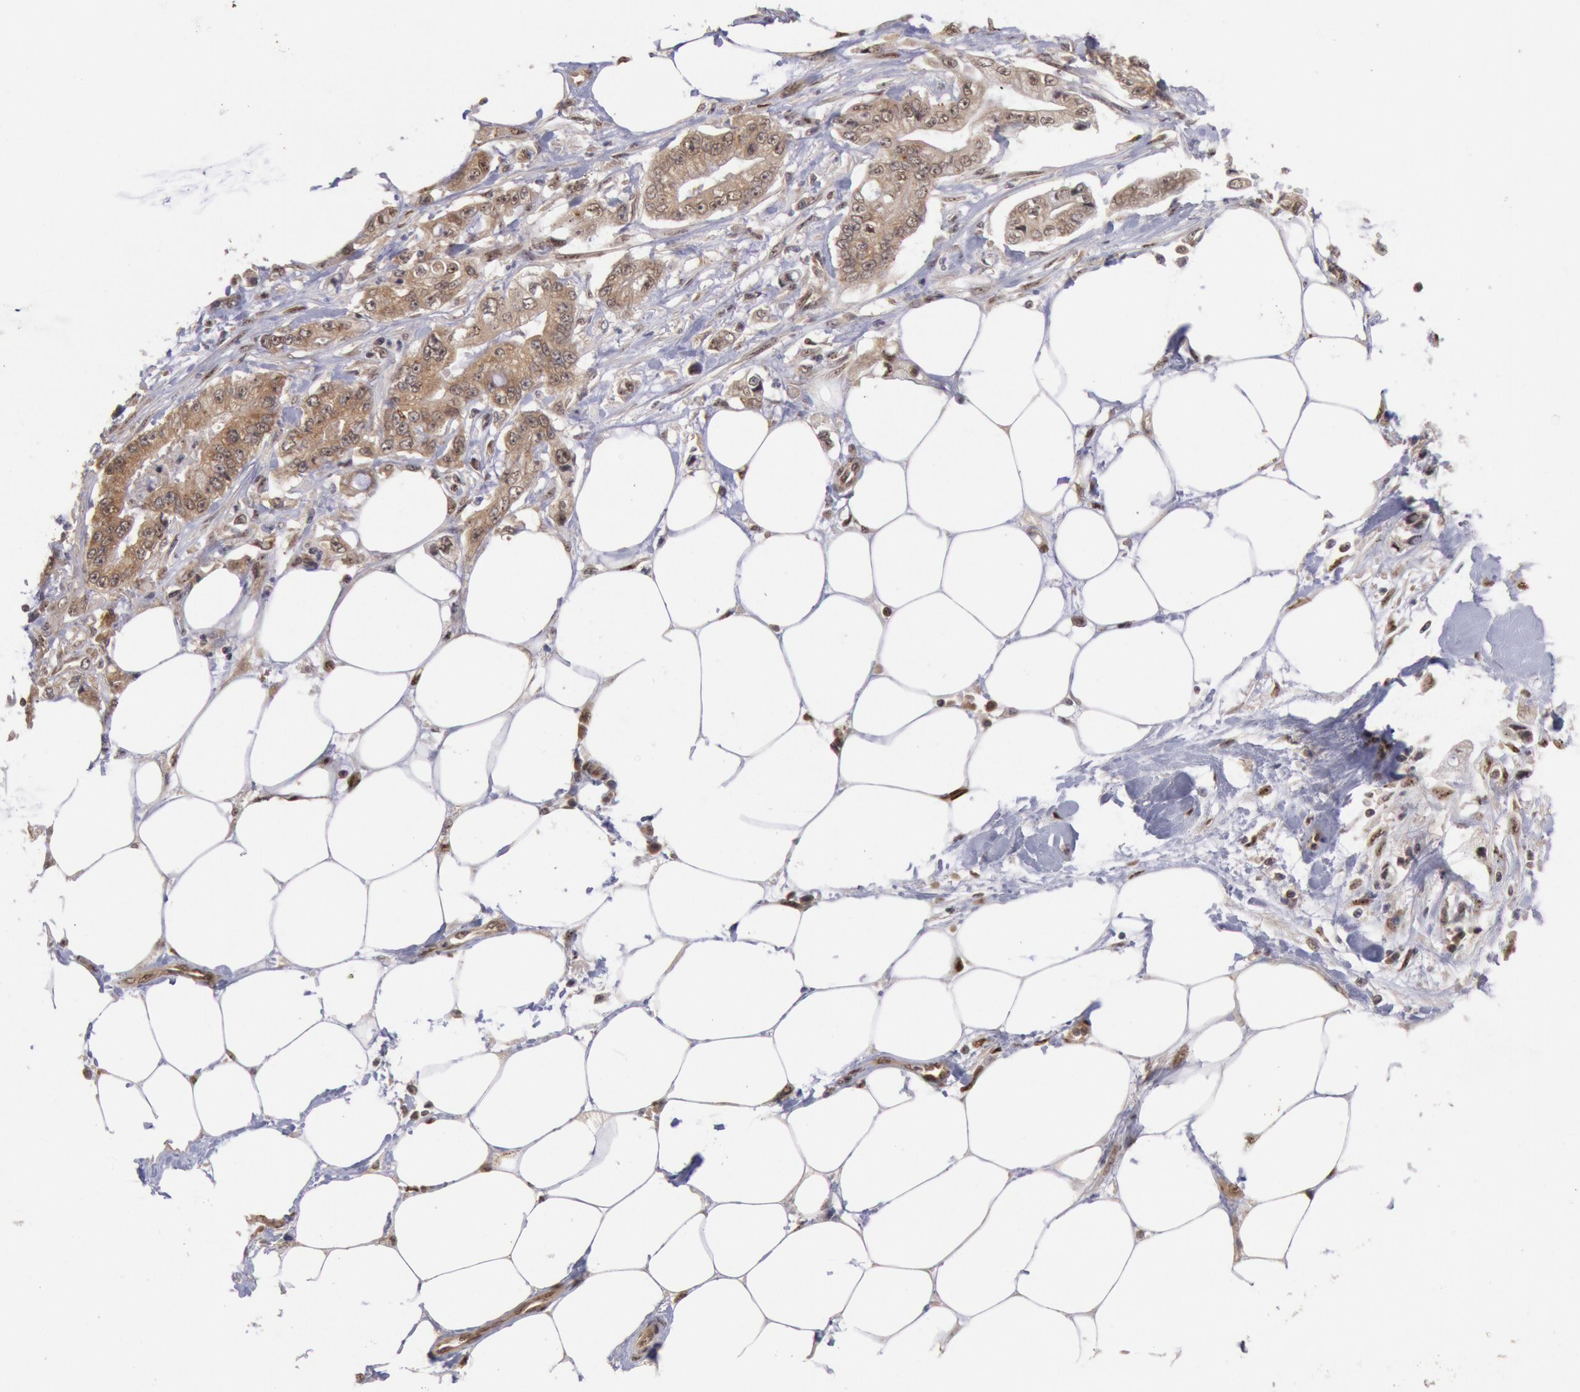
{"staining": {"intensity": "weak", "quantity": ">75%", "location": "cytoplasmic/membranous"}, "tissue": "pancreatic cancer", "cell_type": "Tumor cells", "image_type": "cancer", "snomed": [{"axis": "morphology", "description": "Adenocarcinoma, NOS"}, {"axis": "topography", "description": "Pancreas"}, {"axis": "topography", "description": "Stomach, upper"}], "caption": "Pancreatic cancer tissue exhibits weak cytoplasmic/membranous expression in about >75% of tumor cells The staining is performed using DAB brown chromogen to label protein expression. The nuclei are counter-stained blue using hematoxylin.", "gene": "STX17", "patient": {"sex": "male", "age": 77}}